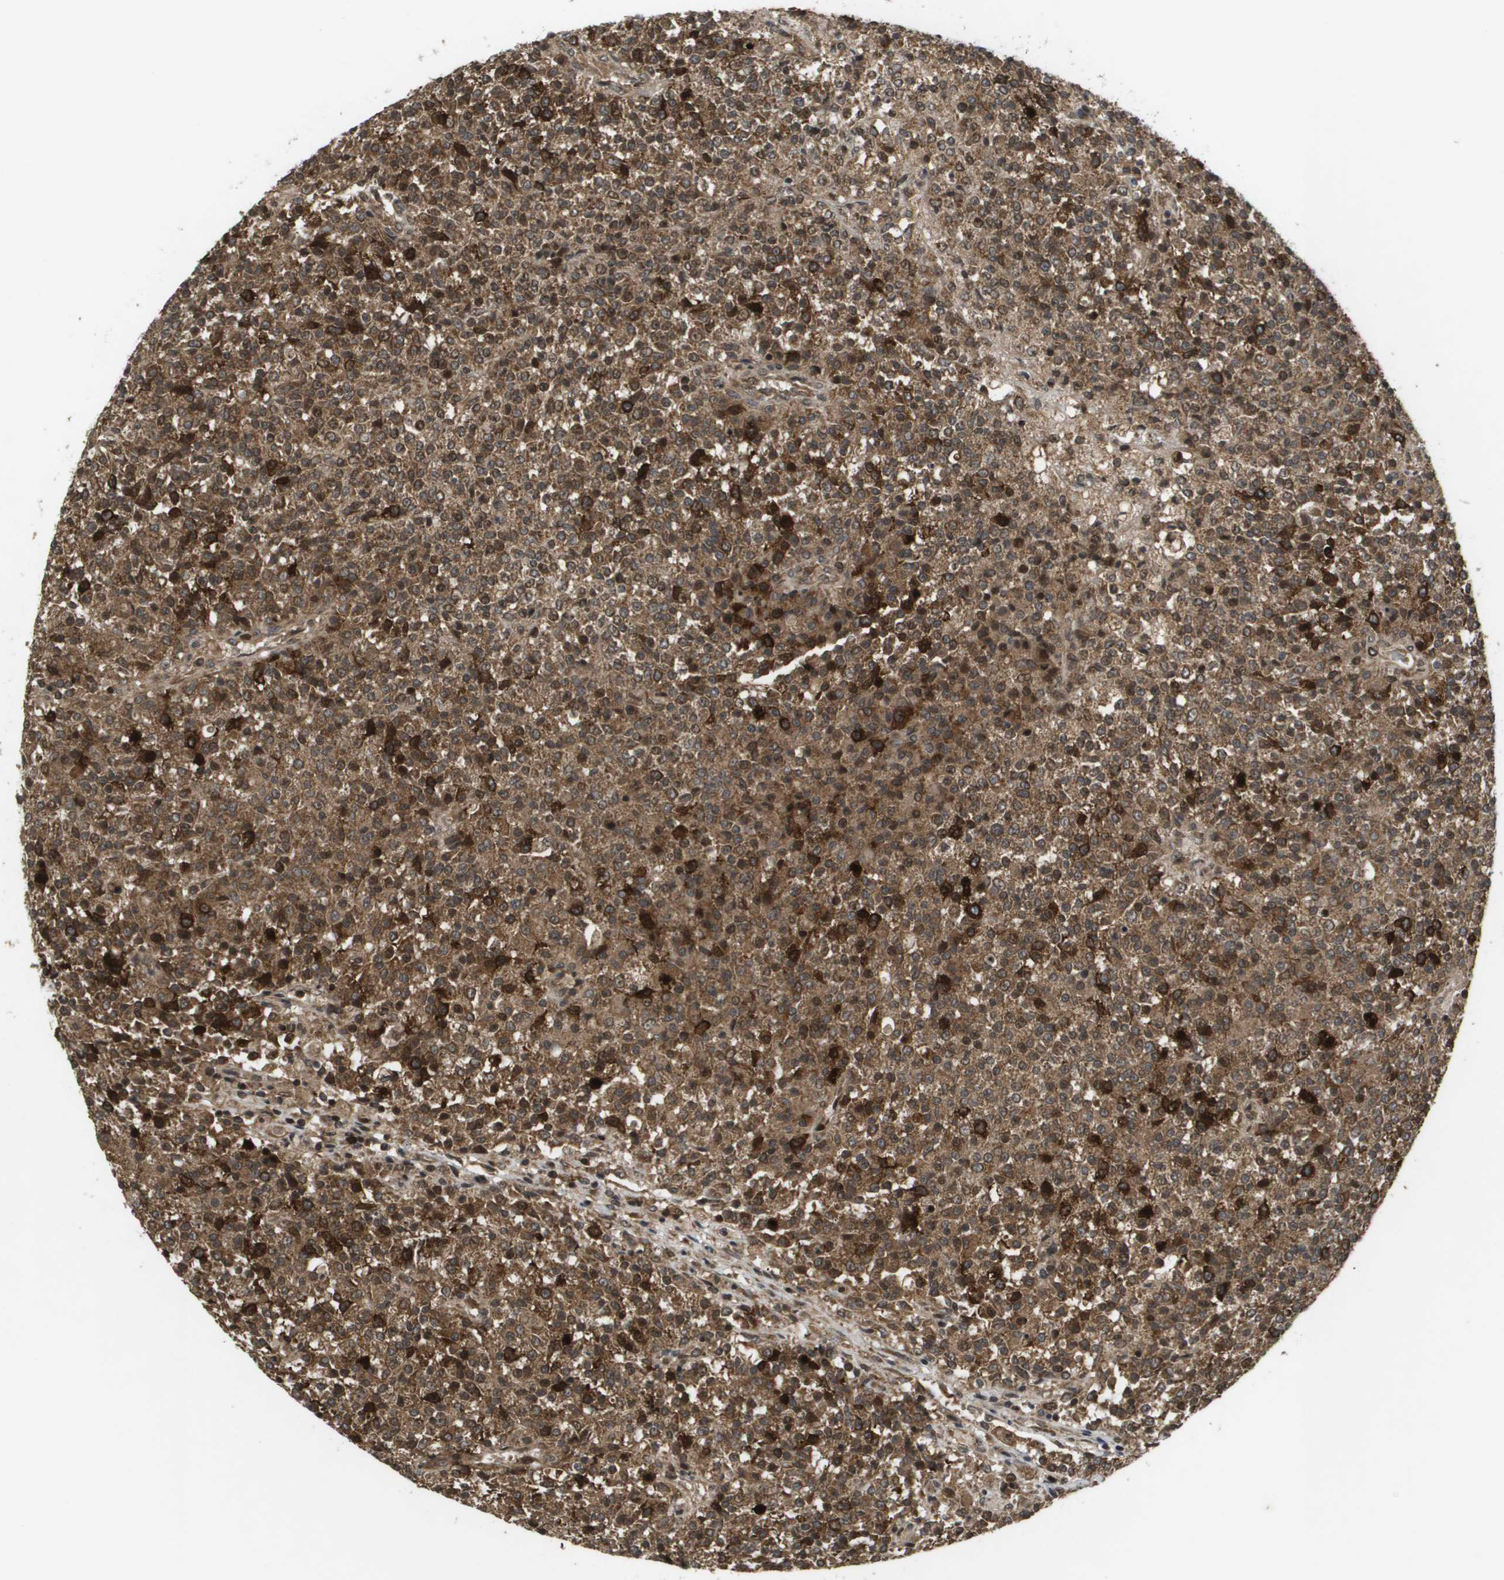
{"staining": {"intensity": "strong", "quantity": ">75%", "location": "cytoplasmic/membranous"}, "tissue": "testis cancer", "cell_type": "Tumor cells", "image_type": "cancer", "snomed": [{"axis": "morphology", "description": "Seminoma, NOS"}, {"axis": "topography", "description": "Testis"}], "caption": "IHC image of neoplastic tissue: human testis seminoma stained using IHC exhibits high levels of strong protein expression localized specifically in the cytoplasmic/membranous of tumor cells, appearing as a cytoplasmic/membranous brown color.", "gene": "KIF11", "patient": {"sex": "male", "age": 59}}